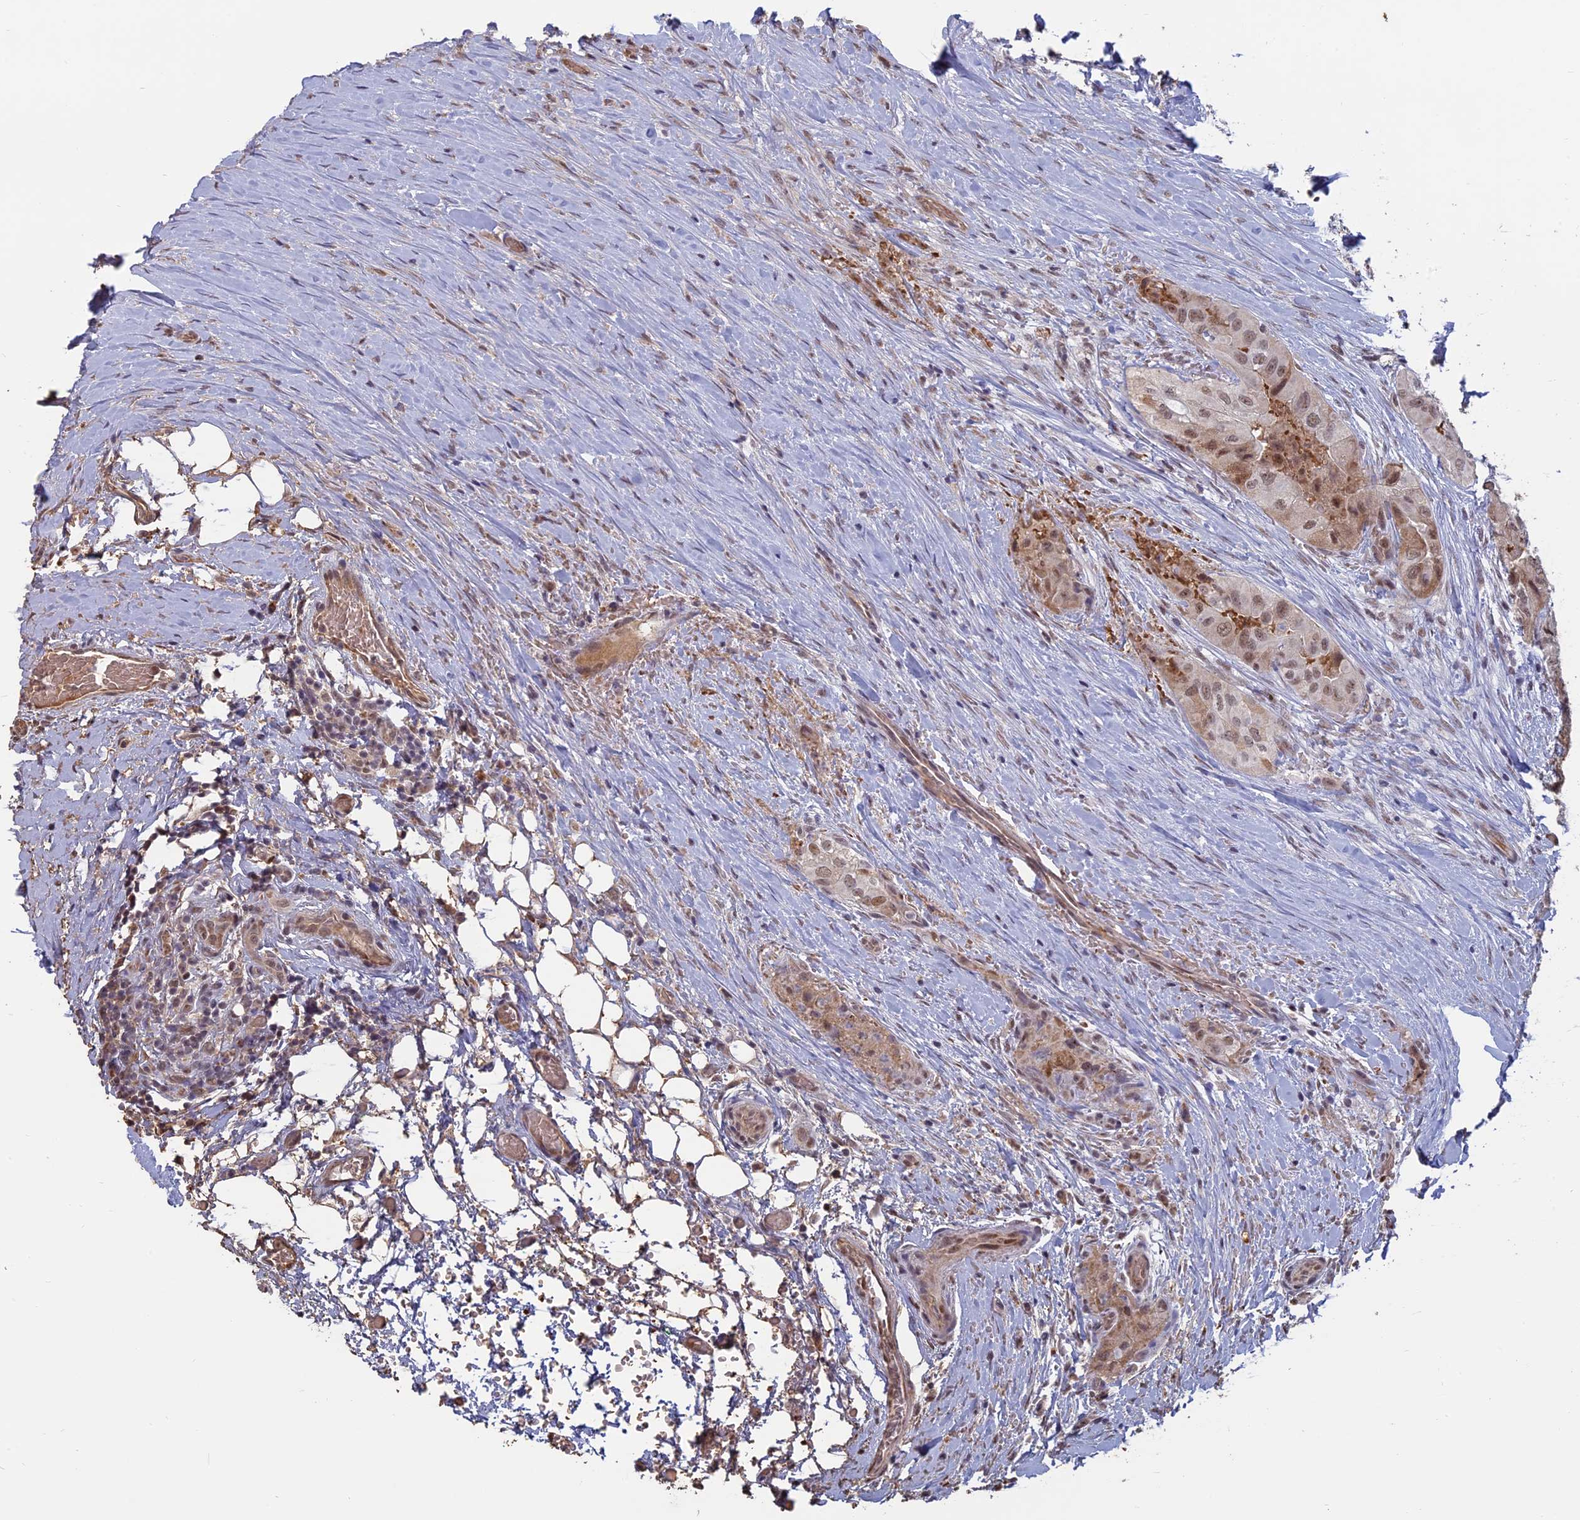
{"staining": {"intensity": "moderate", "quantity": ">75%", "location": "nuclear"}, "tissue": "thyroid cancer", "cell_type": "Tumor cells", "image_type": "cancer", "snomed": [{"axis": "morphology", "description": "Papillary adenocarcinoma, NOS"}, {"axis": "topography", "description": "Thyroid gland"}], "caption": "Human thyroid cancer (papillary adenocarcinoma) stained with a brown dye demonstrates moderate nuclear positive staining in about >75% of tumor cells.", "gene": "MFAP1", "patient": {"sex": "female", "age": 59}}